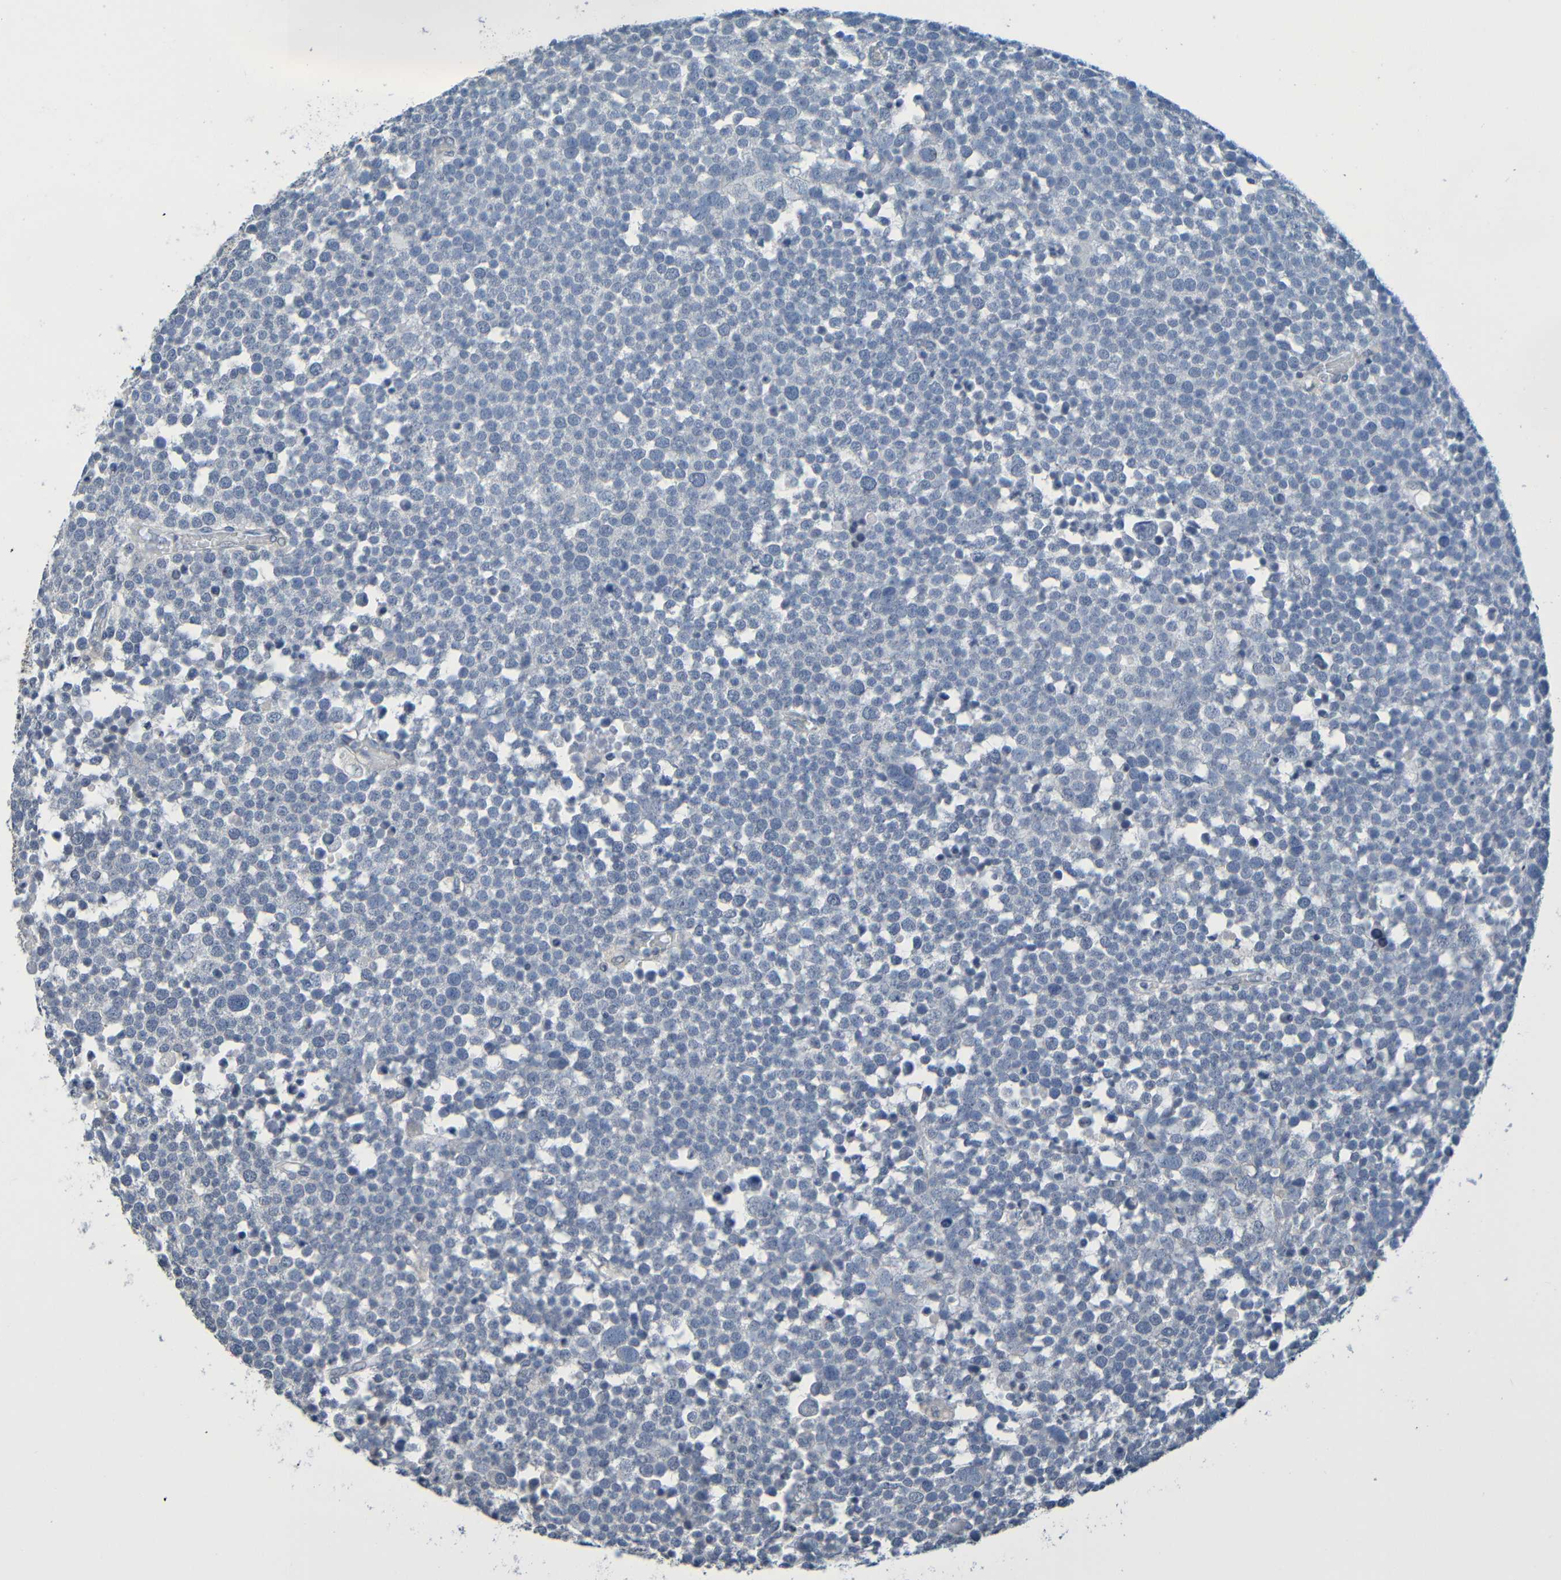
{"staining": {"intensity": "negative", "quantity": "none", "location": "none"}, "tissue": "testis cancer", "cell_type": "Tumor cells", "image_type": "cancer", "snomed": [{"axis": "morphology", "description": "Seminoma, NOS"}, {"axis": "topography", "description": "Testis"}], "caption": "Immunohistochemistry of seminoma (testis) exhibits no expression in tumor cells.", "gene": "C3AR1", "patient": {"sex": "male", "age": 71}}